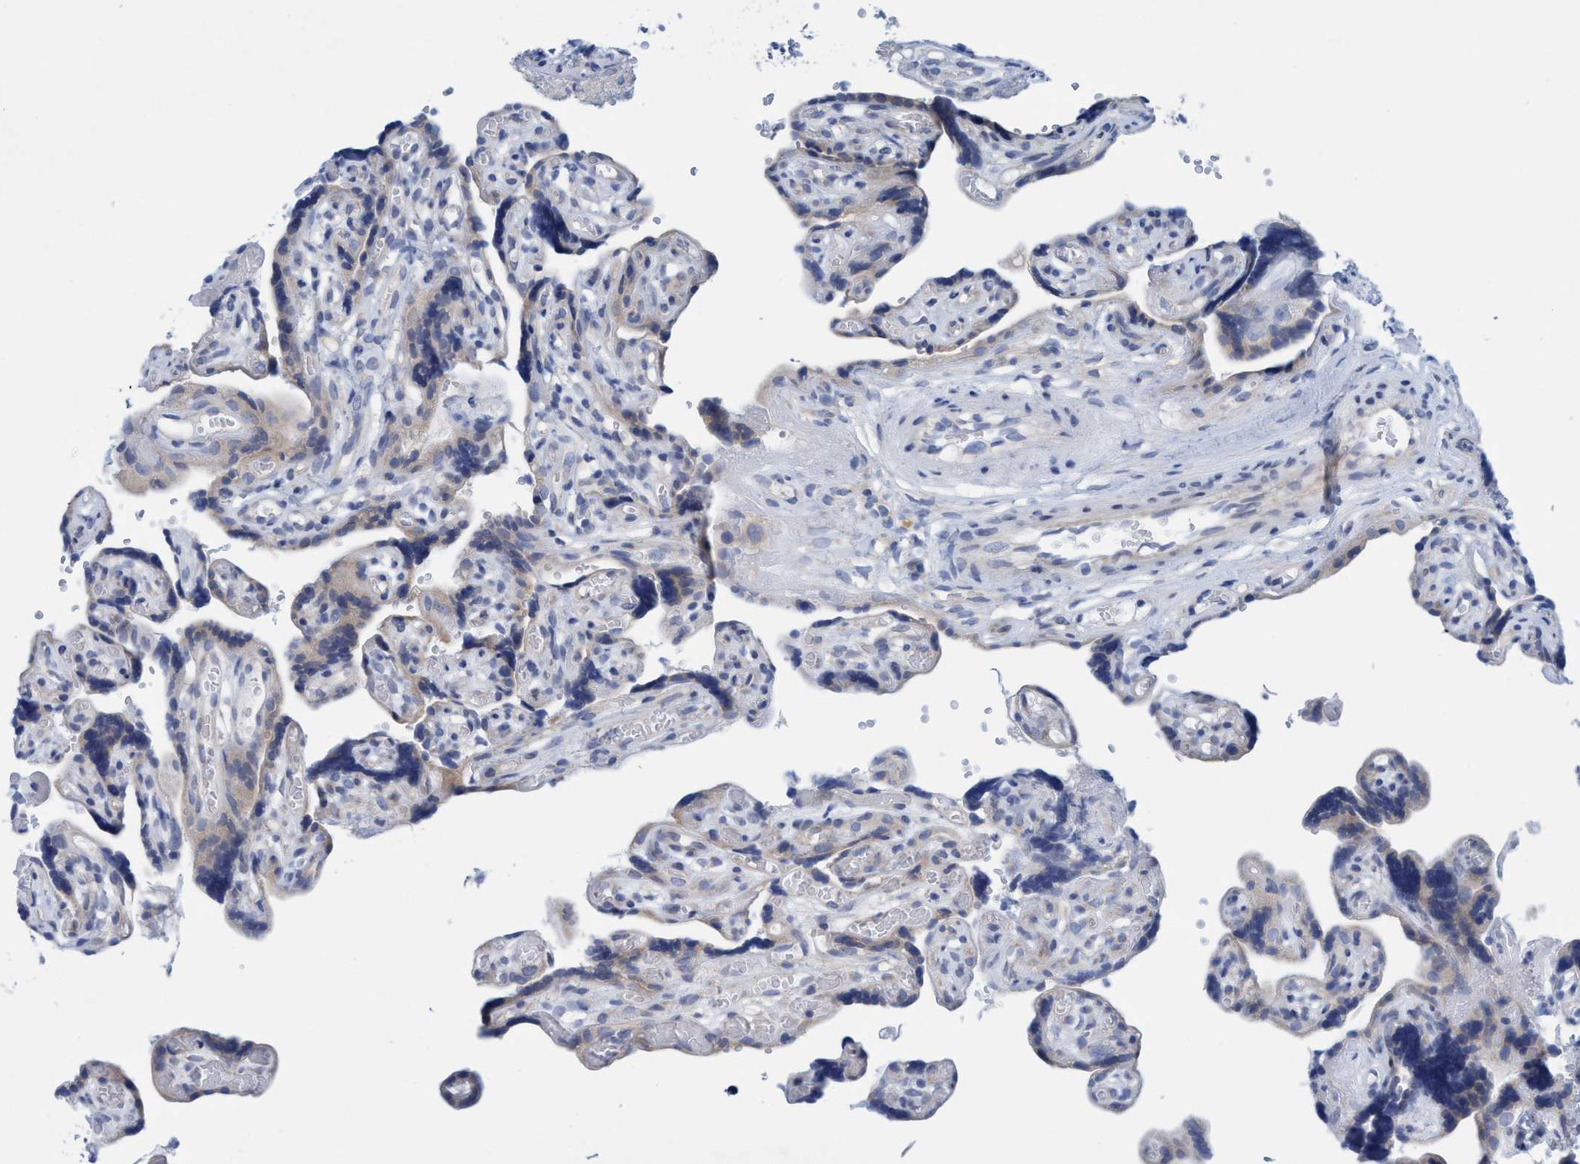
{"staining": {"intensity": "weak", "quantity": "<25%", "location": "cytoplasmic/membranous"}, "tissue": "placenta", "cell_type": "Trophoblastic cells", "image_type": "normal", "snomed": [{"axis": "morphology", "description": "Normal tissue, NOS"}, {"axis": "topography", "description": "Placenta"}], "caption": "Immunohistochemistry (IHC) photomicrograph of normal placenta: human placenta stained with DAB reveals no significant protein staining in trophoblastic cells. The staining is performed using DAB (3,3'-diaminobenzidine) brown chromogen with nuclei counter-stained in using hematoxylin.", "gene": "RSAD1", "patient": {"sex": "female", "age": 30}}